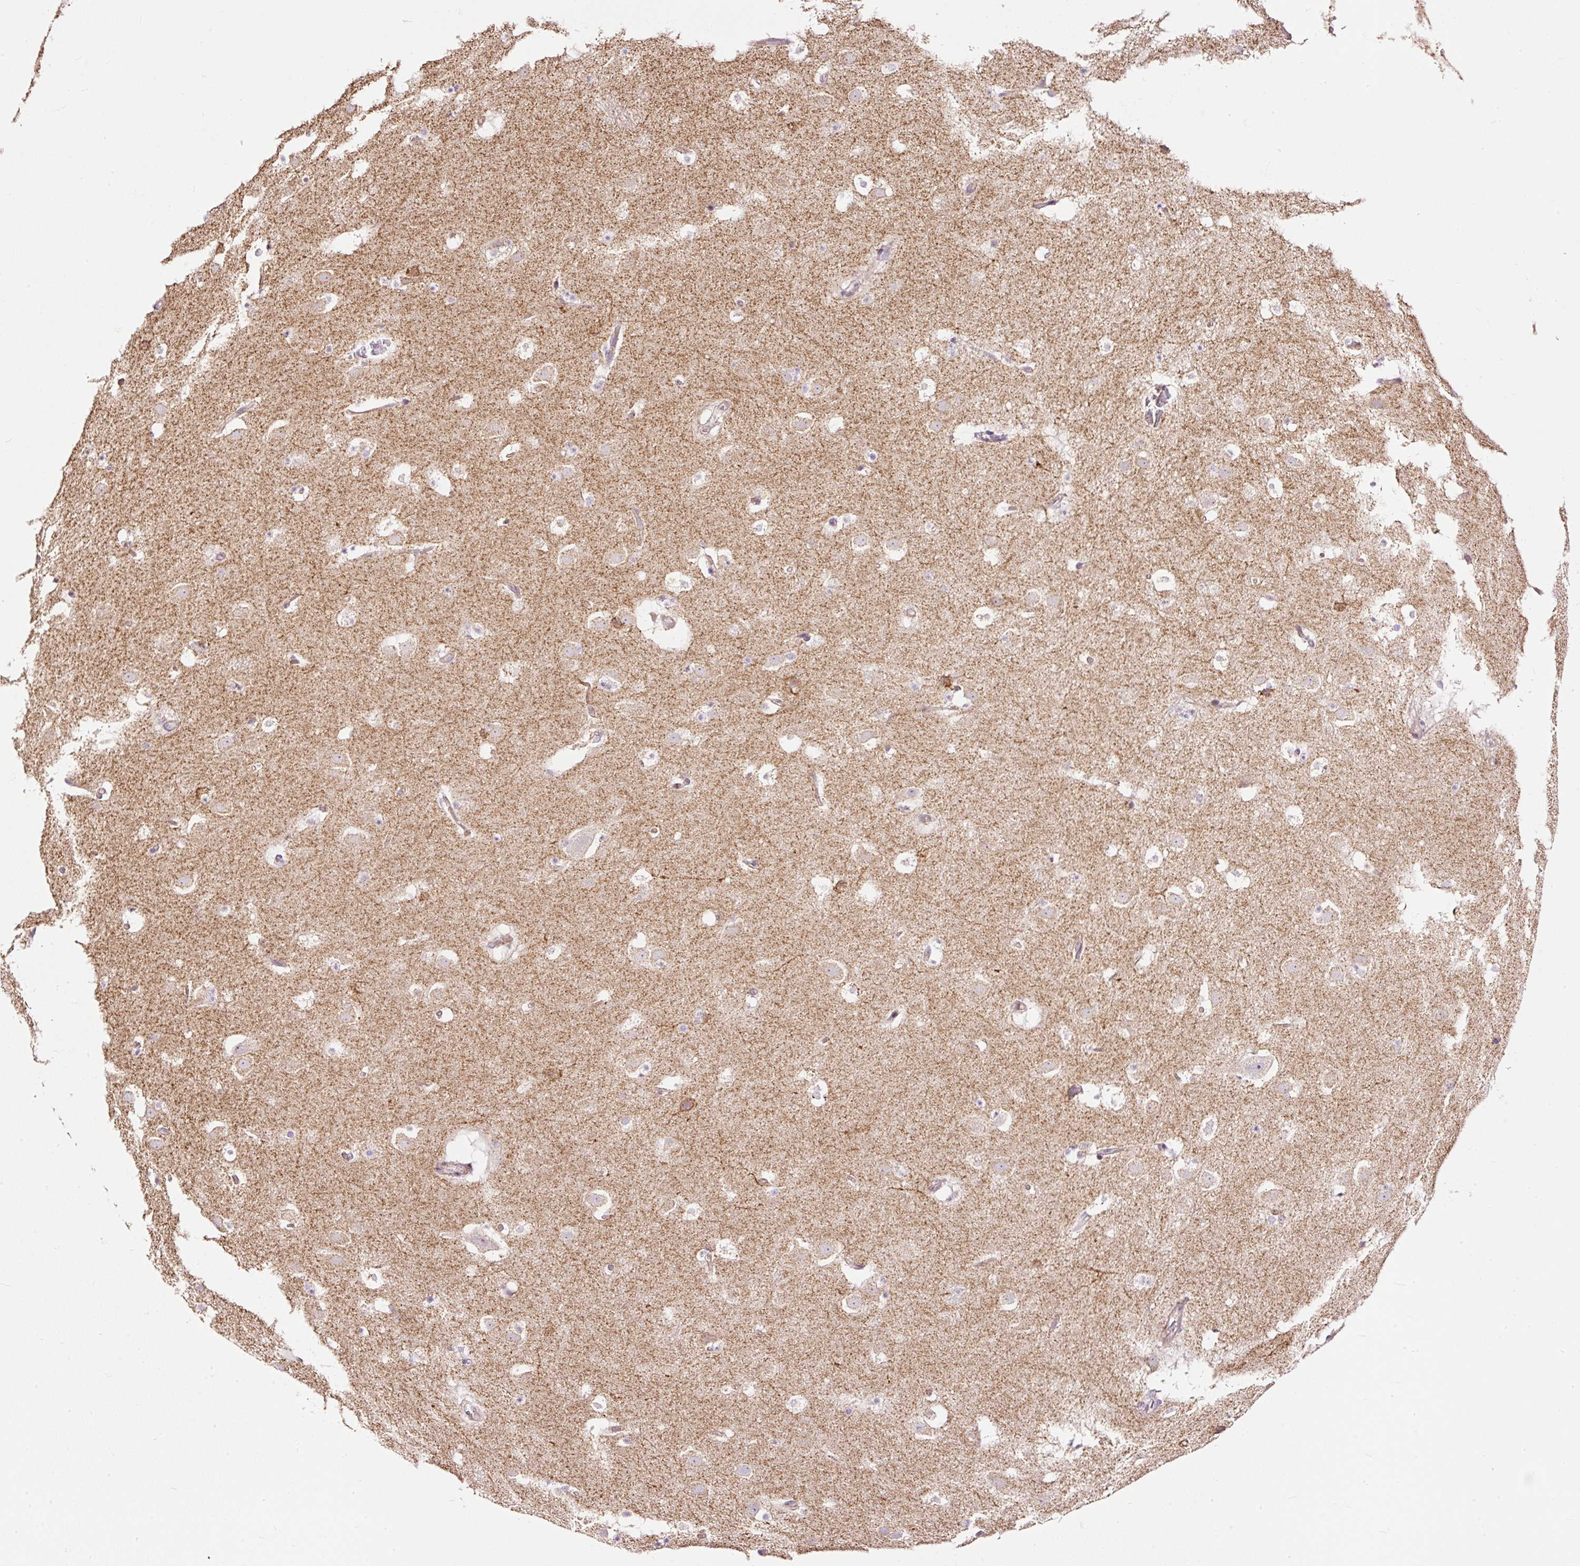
{"staining": {"intensity": "moderate", "quantity": "25%-75%", "location": "cytoplasmic/membranous"}, "tissue": "caudate", "cell_type": "Glial cells", "image_type": "normal", "snomed": [{"axis": "morphology", "description": "Normal tissue, NOS"}, {"axis": "topography", "description": "Lateral ventricle wall"}], "caption": "Immunohistochemistry histopathology image of unremarkable human caudate stained for a protein (brown), which reveals medium levels of moderate cytoplasmic/membranous staining in about 25%-75% of glial cells.", "gene": "BOLA3", "patient": {"sex": "male", "age": 37}}